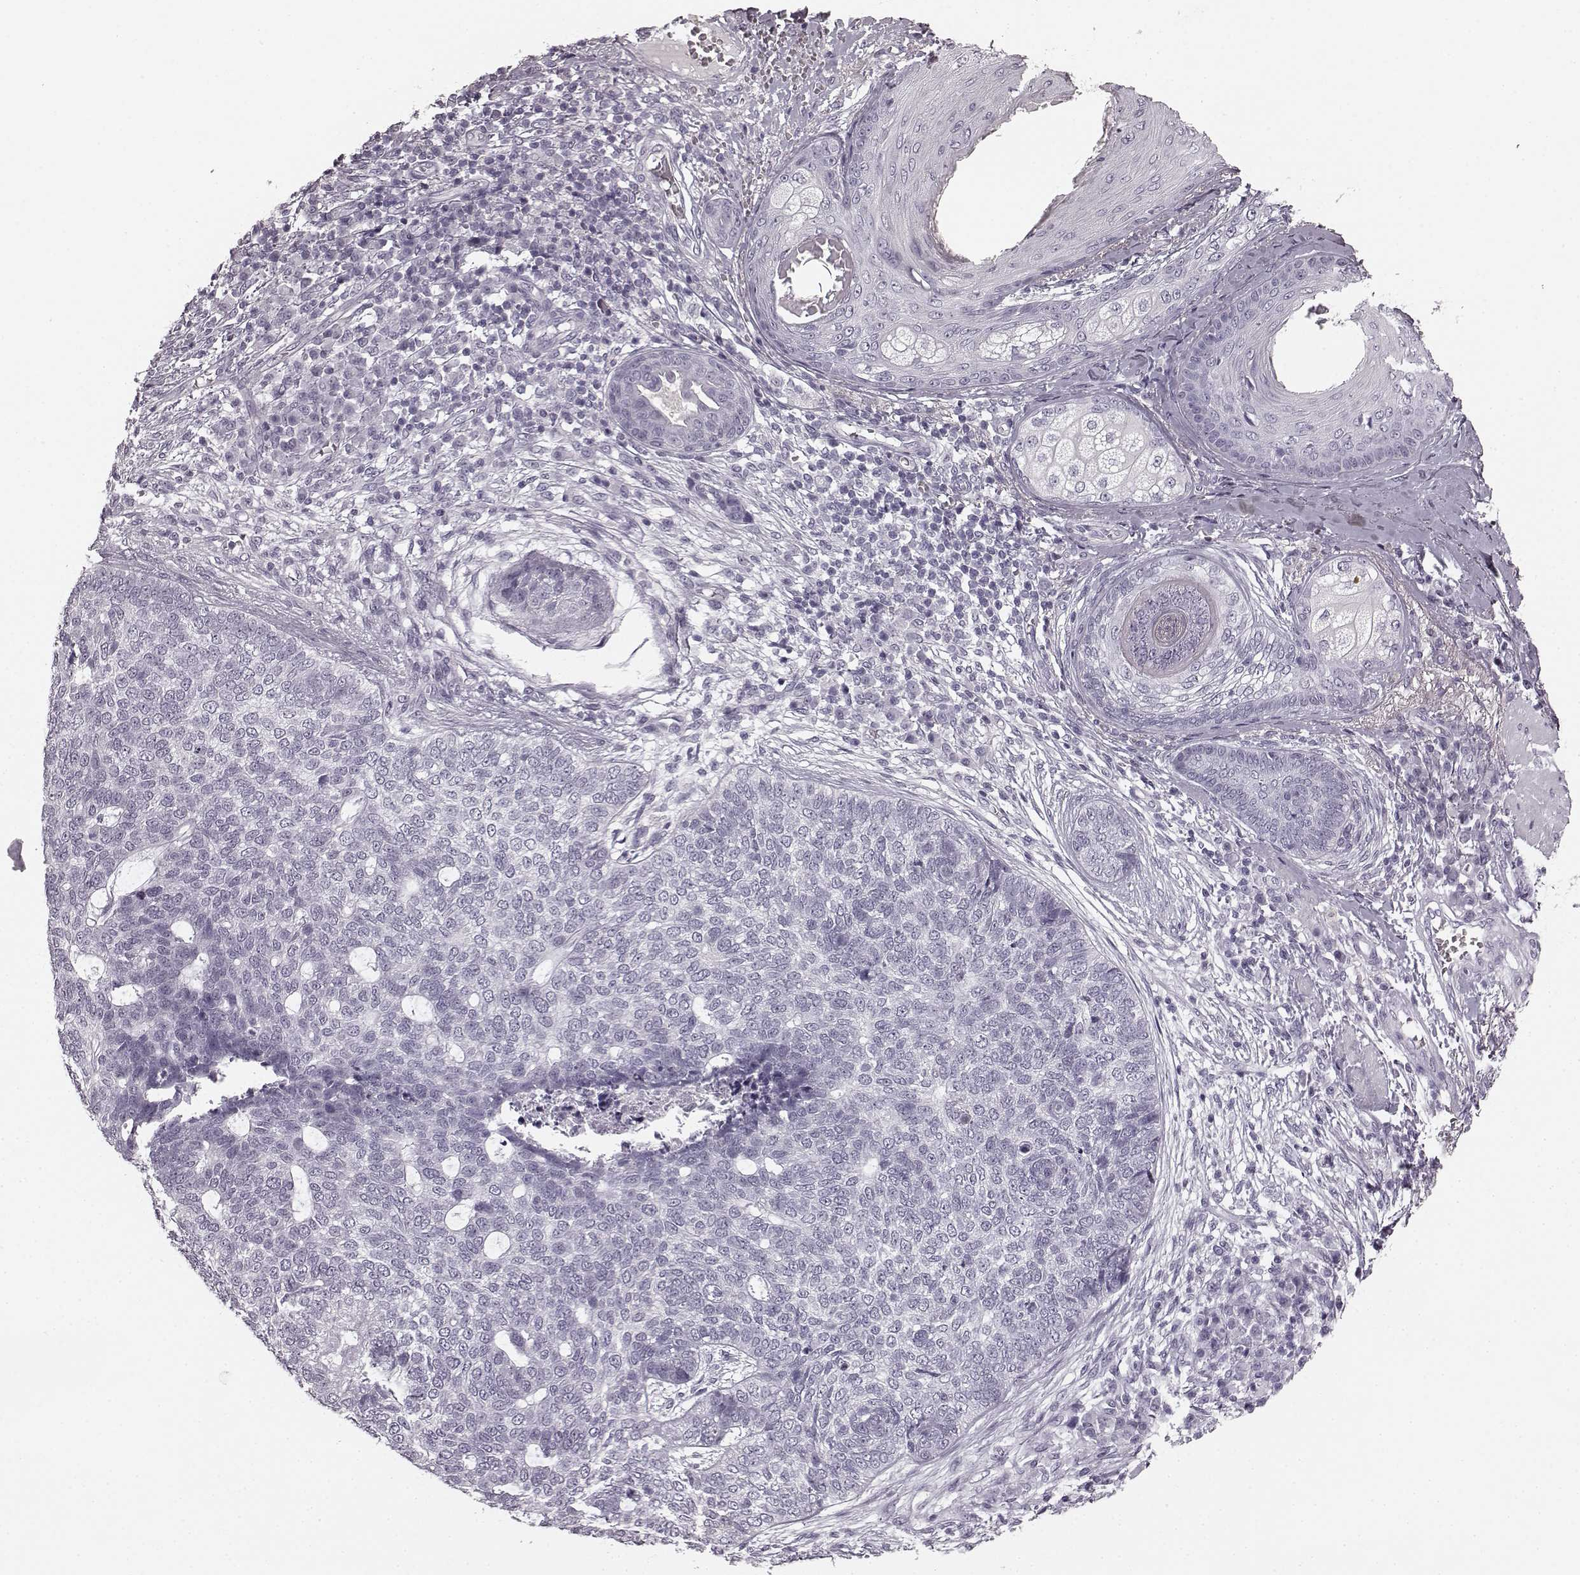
{"staining": {"intensity": "negative", "quantity": "none", "location": "none"}, "tissue": "skin cancer", "cell_type": "Tumor cells", "image_type": "cancer", "snomed": [{"axis": "morphology", "description": "Basal cell carcinoma"}, {"axis": "topography", "description": "Skin"}], "caption": "Protein analysis of skin basal cell carcinoma shows no significant positivity in tumor cells.", "gene": "TMPRSS15", "patient": {"sex": "female", "age": 69}}